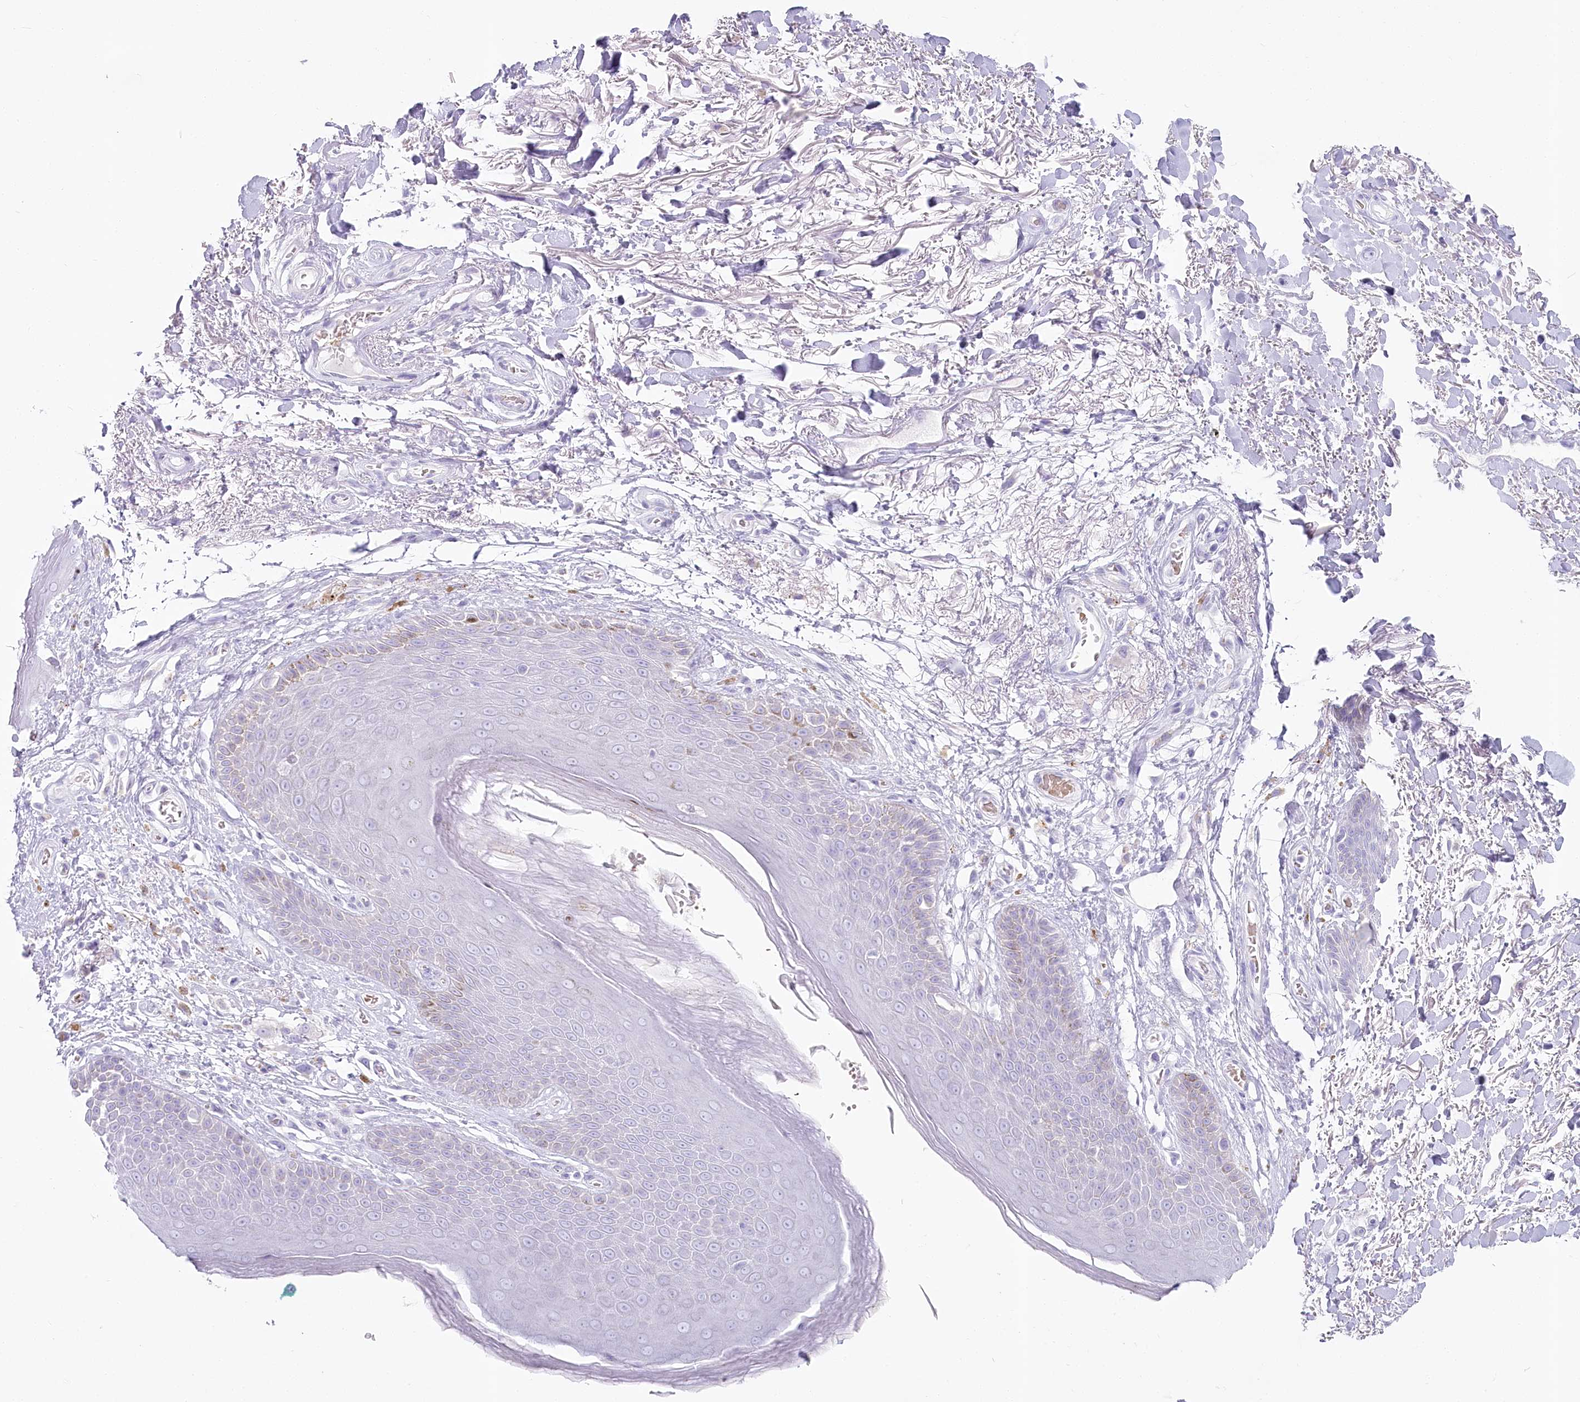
{"staining": {"intensity": "negative", "quantity": "none", "location": "none"}, "tissue": "skin", "cell_type": "Epidermal cells", "image_type": "normal", "snomed": [{"axis": "morphology", "description": "Normal tissue, NOS"}, {"axis": "topography", "description": "Anal"}], "caption": "An image of skin stained for a protein demonstrates no brown staining in epidermal cells.", "gene": "IFIT5", "patient": {"sex": "male", "age": 74}}